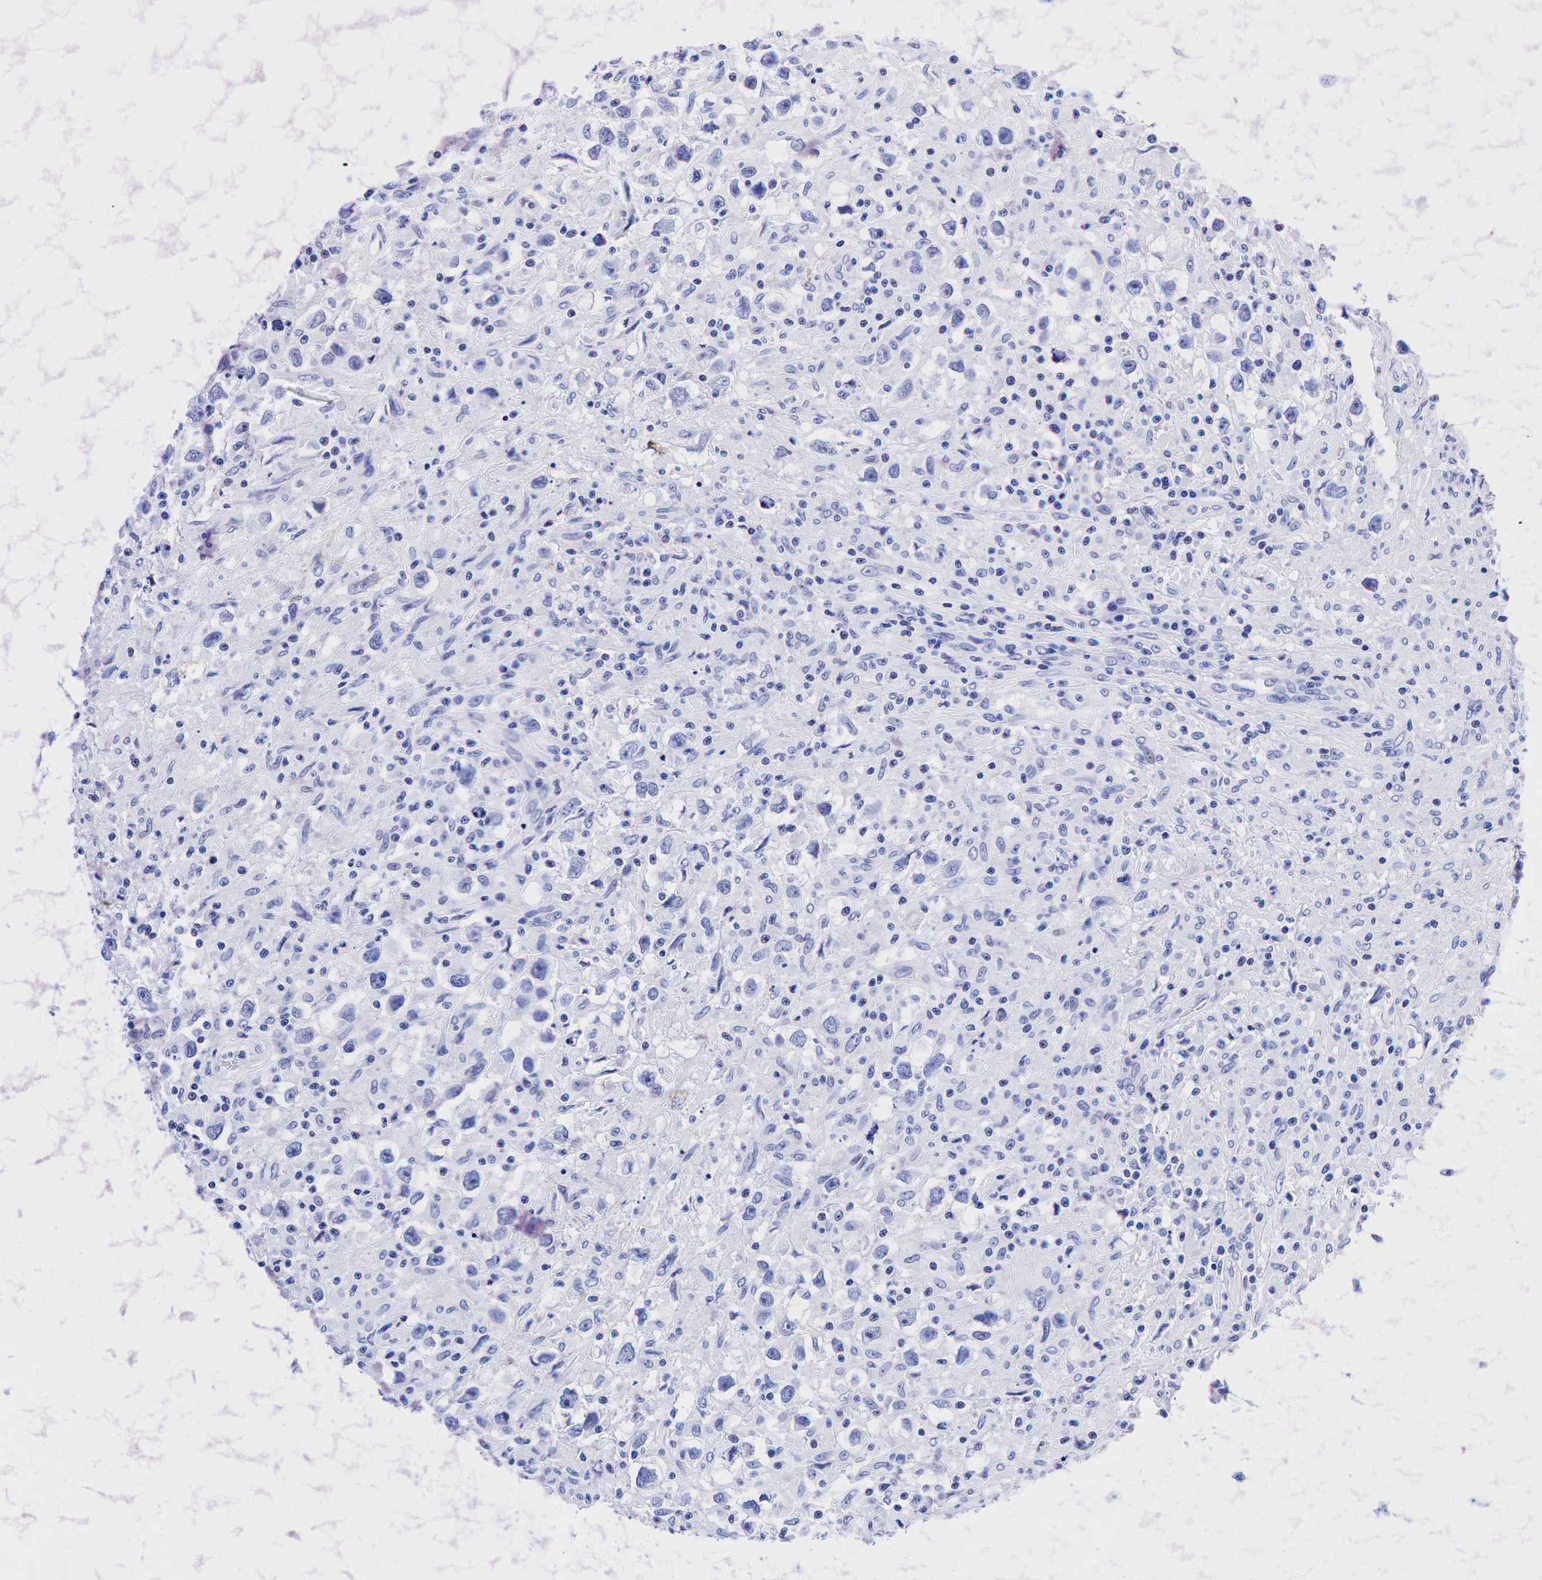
{"staining": {"intensity": "negative", "quantity": "none", "location": "none"}, "tissue": "testis cancer", "cell_type": "Tumor cells", "image_type": "cancer", "snomed": [{"axis": "morphology", "description": "Seminoma, NOS"}, {"axis": "topography", "description": "Testis"}], "caption": "High magnification brightfield microscopy of seminoma (testis) stained with DAB (3,3'-diaminobenzidine) (brown) and counterstained with hematoxylin (blue): tumor cells show no significant expression.", "gene": "KRT19", "patient": {"sex": "male", "age": 34}}